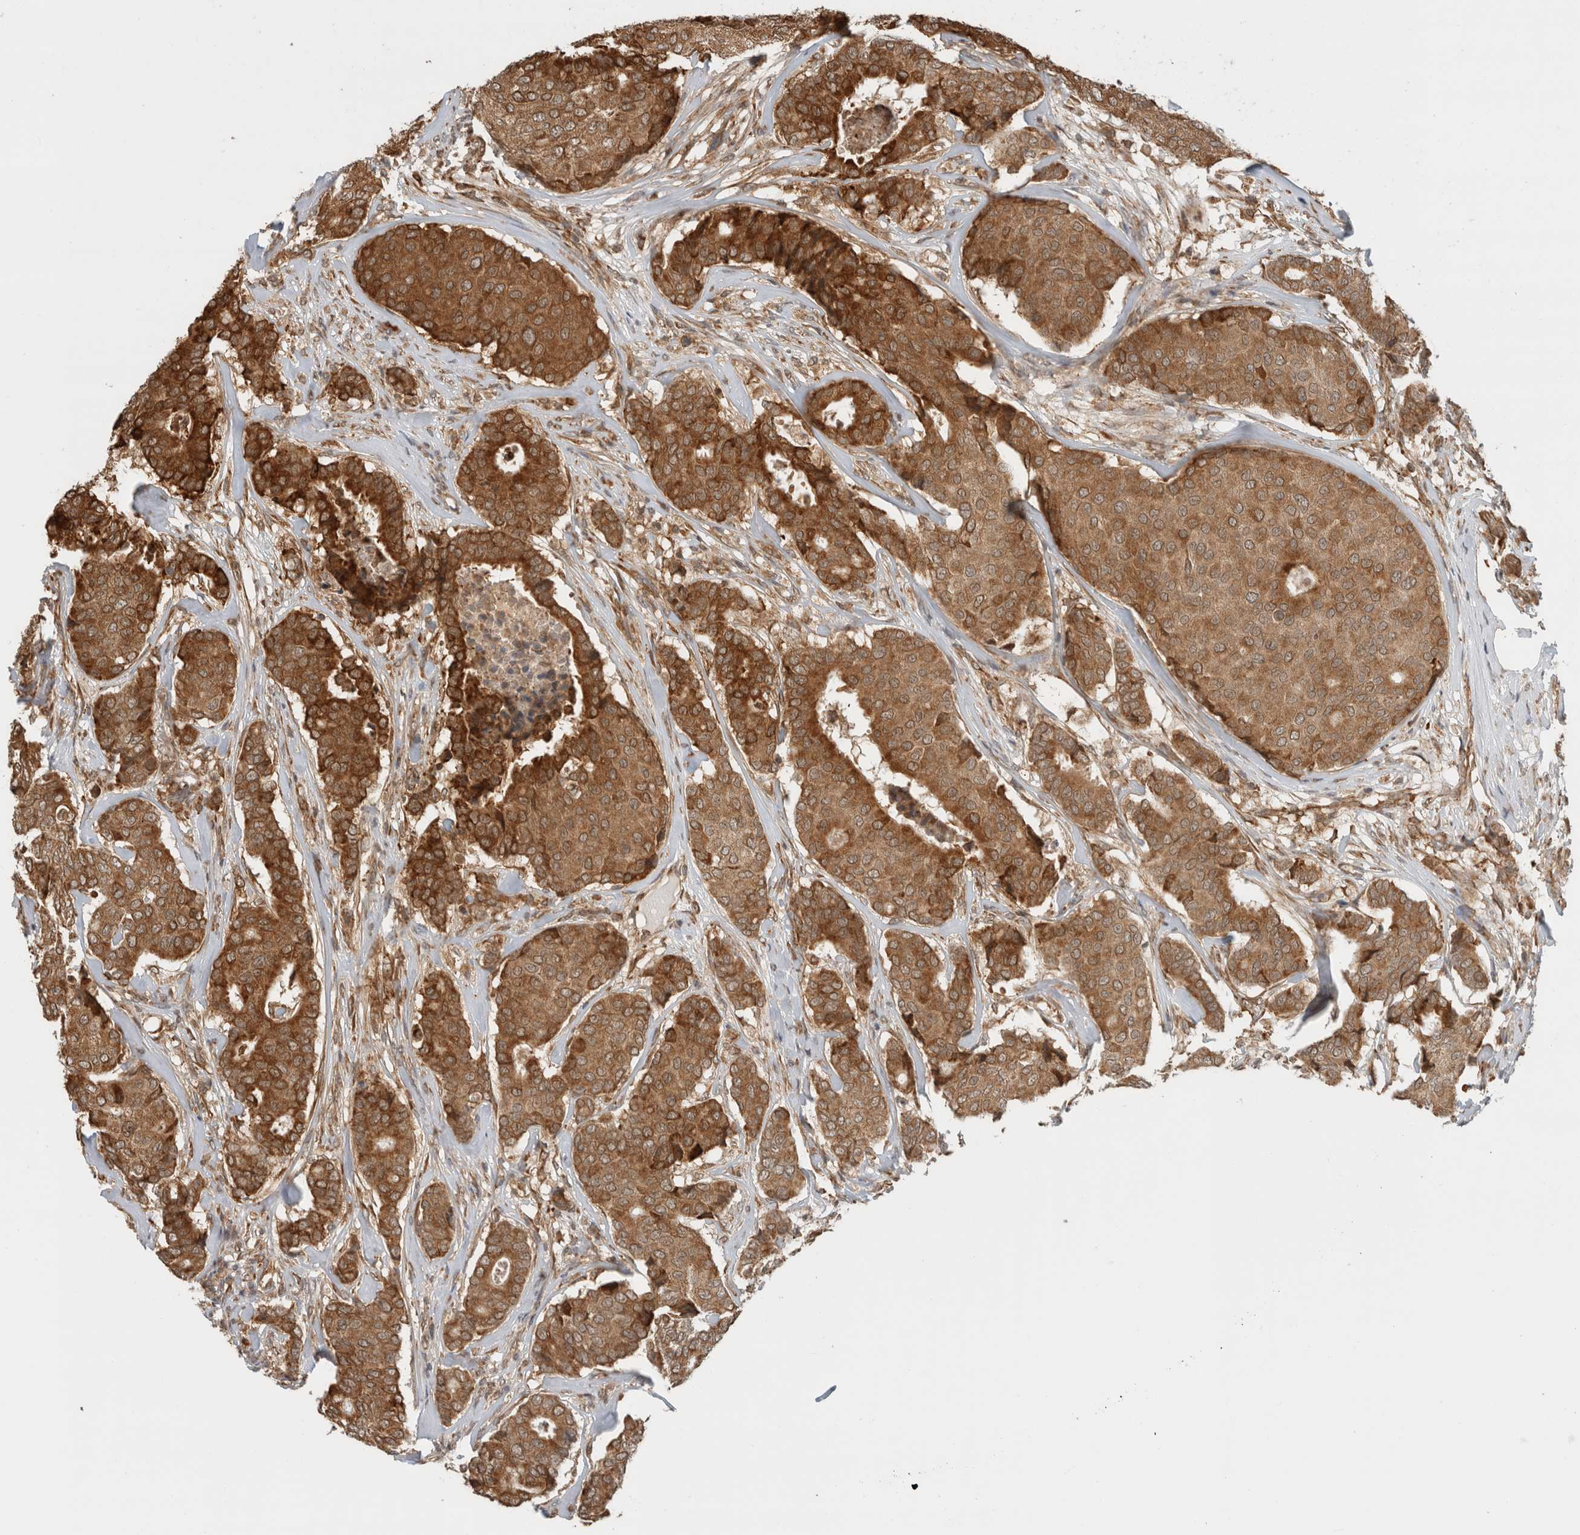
{"staining": {"intensity": "moderate", "quantity": ">75%", "location": "cytoplasmic/membranous"}, "tissue": "breast cancer", "cell_type": "Tumor cells", "image_type": "cancer", "snomed": [{"axis": "morphology", "description": "Duct carcinoma"}, {"axis": "topography", "description": "Breast"}], "caption": "Immunohistochemistry (IHC) micrograph of human breast invasive ductal carcinoma stained for a protein (brown), which displays medium levels of moderate cytoplasmic/membranous positivity in about >75% of tumor cells.", "gene": "MS4A7", "patient": {"sex": "female", "age": 75}}